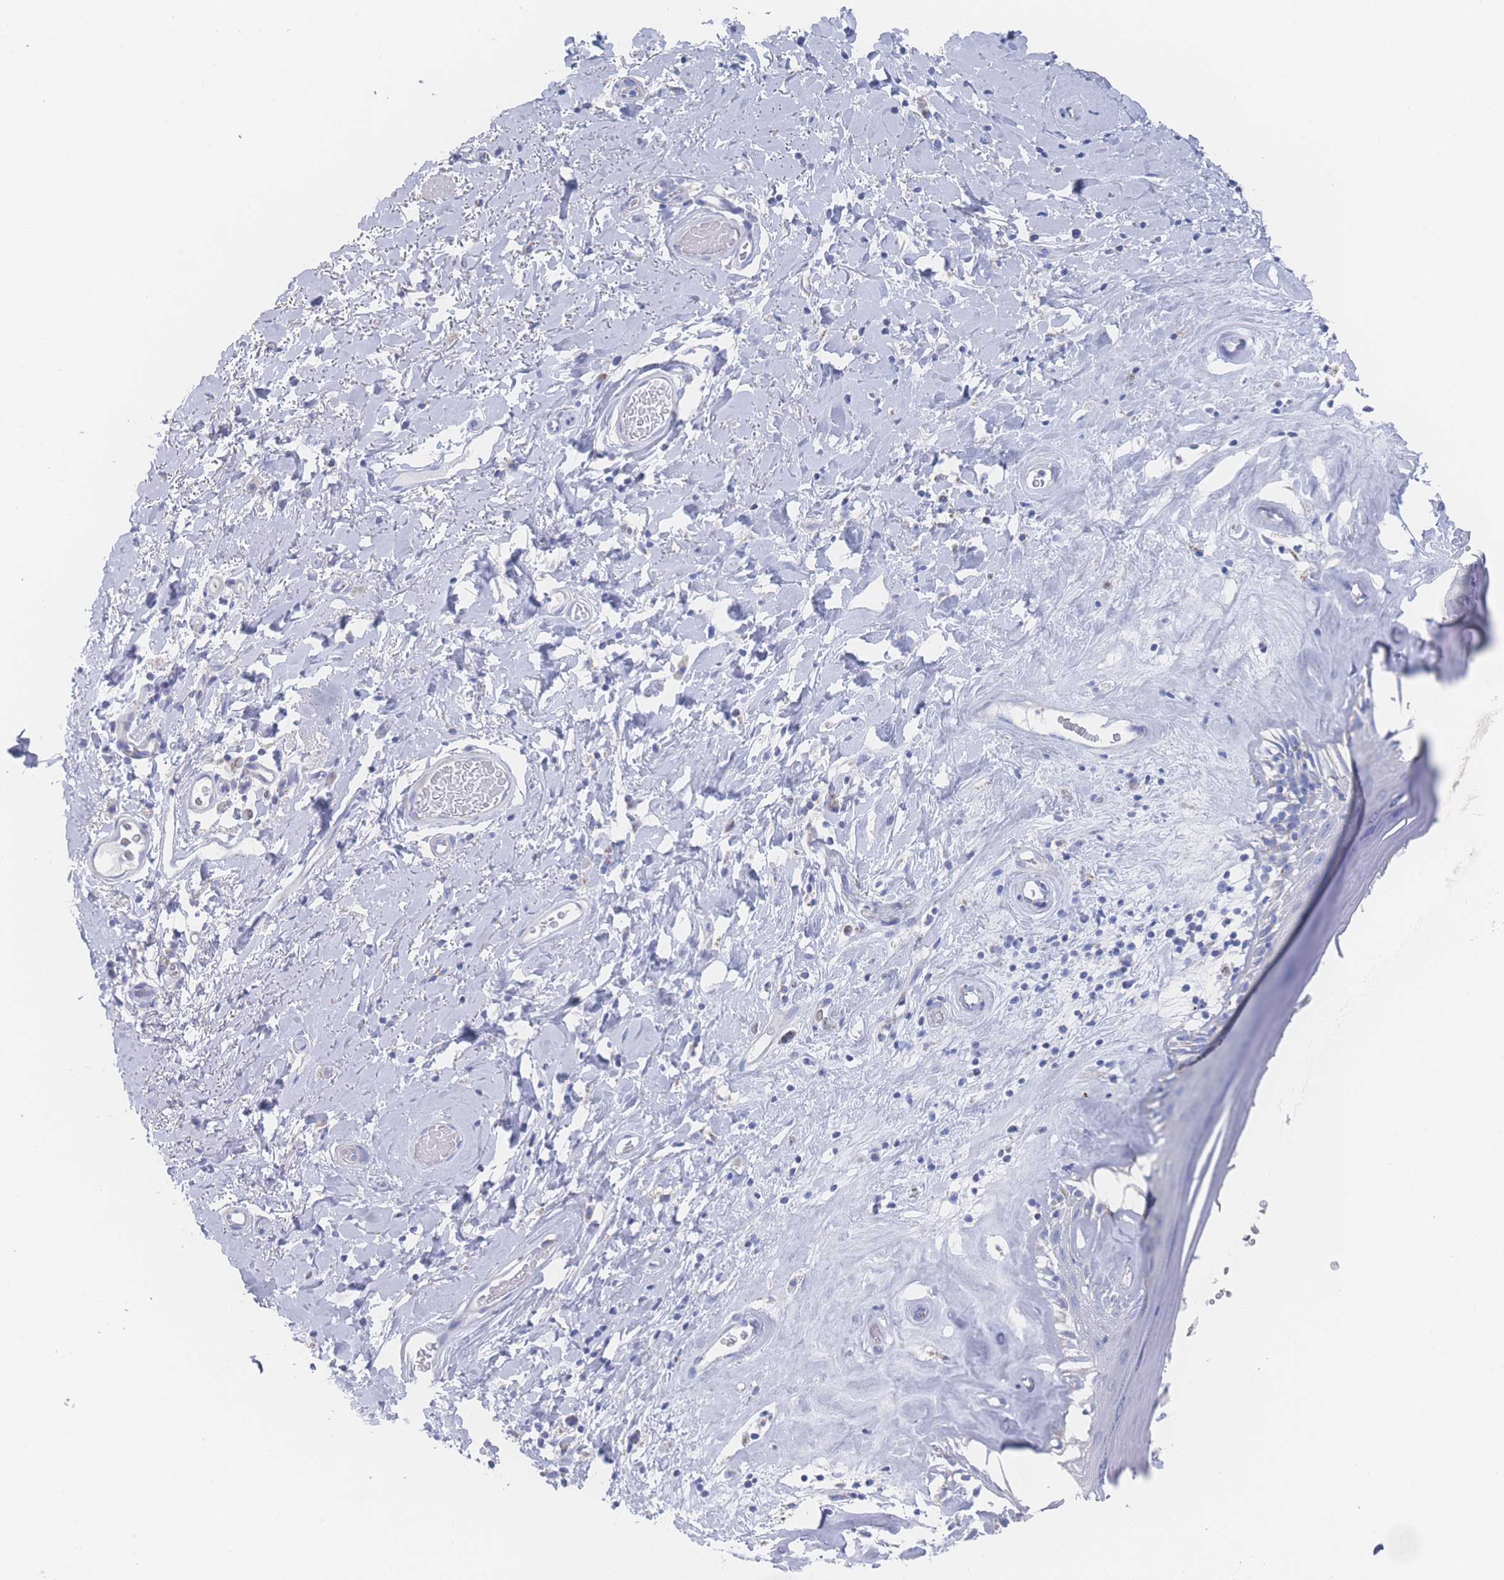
{"staining": {"intensity": "negative", "quantity": "none", "location": "none"}, "tissue": "skin", "cell_type": "Epidermal cells", "image_type": "normal", "snomed": [{"axis": "morphology", "description": "Normal tissue, NOS"}, {"axis": "morphology", "description": "Inflammation, NOS"}, {"axis": "topography", "description": "Vulva"}], "caption": "This is an immunohistochemistry (IHC) image of normal human skin. There is no positivity in epidermal cells.", "gene": "SNPH", "patient": {"sex": "female", "age": 86}}